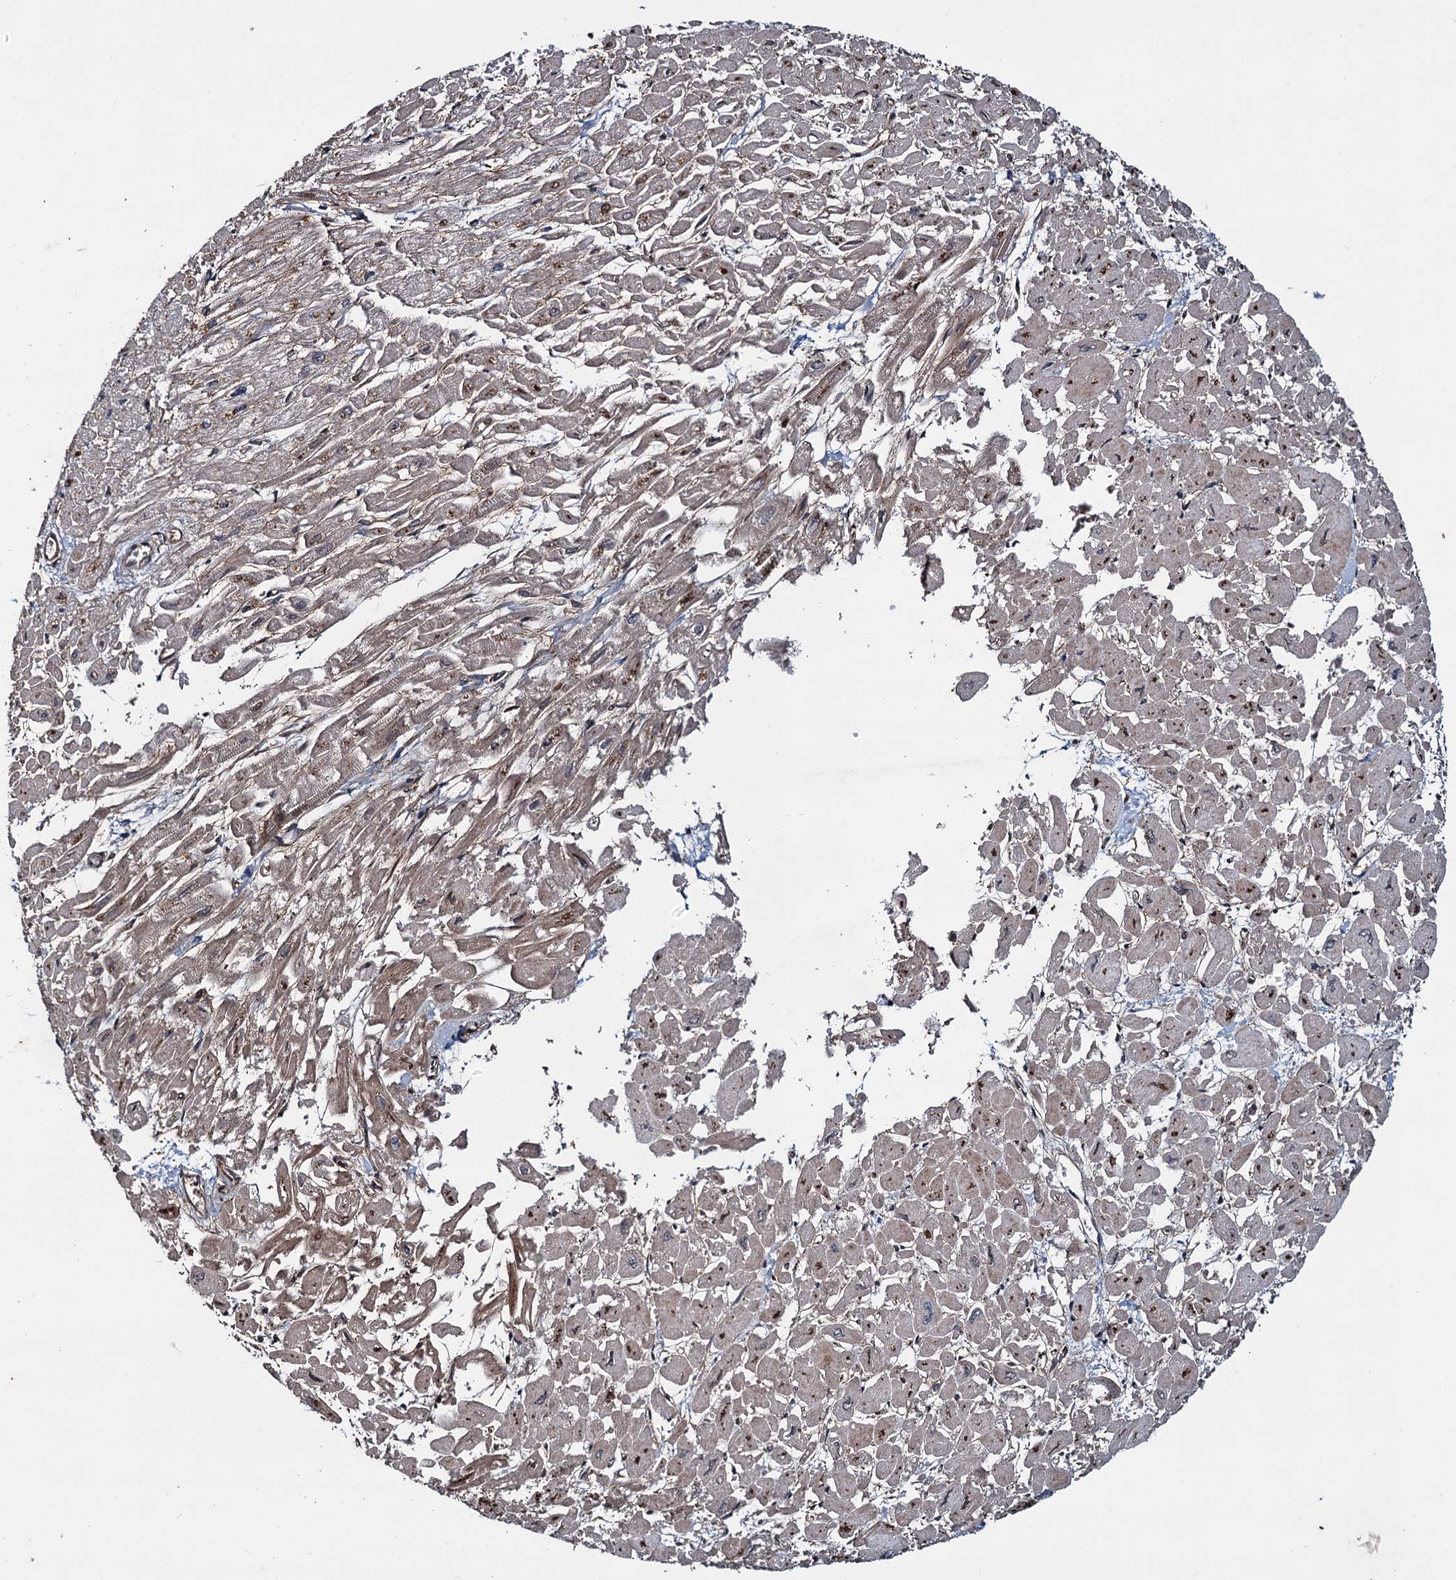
{"staining": {"intensity": "moderate", "quantity": "25%-75%", "location": "cytoplasmic/membranous"}, "tissue": "heart muscle", "cell_type": "Cardiomyocytes", "image_type": "normal", "snomed": [{"axis": "morphology", "description": "Normal tissue, NOS"}, {"axis": "topography", "description": "Heart"}], "caption": "Moderate cytoplasmic/membranous expression is appreciated in approximately 25%-75% of cardiomyocytes in unremarkable heart muscle.", "gene": "RHOBTB1", "patient": {"sex": "male", "age": 54}}